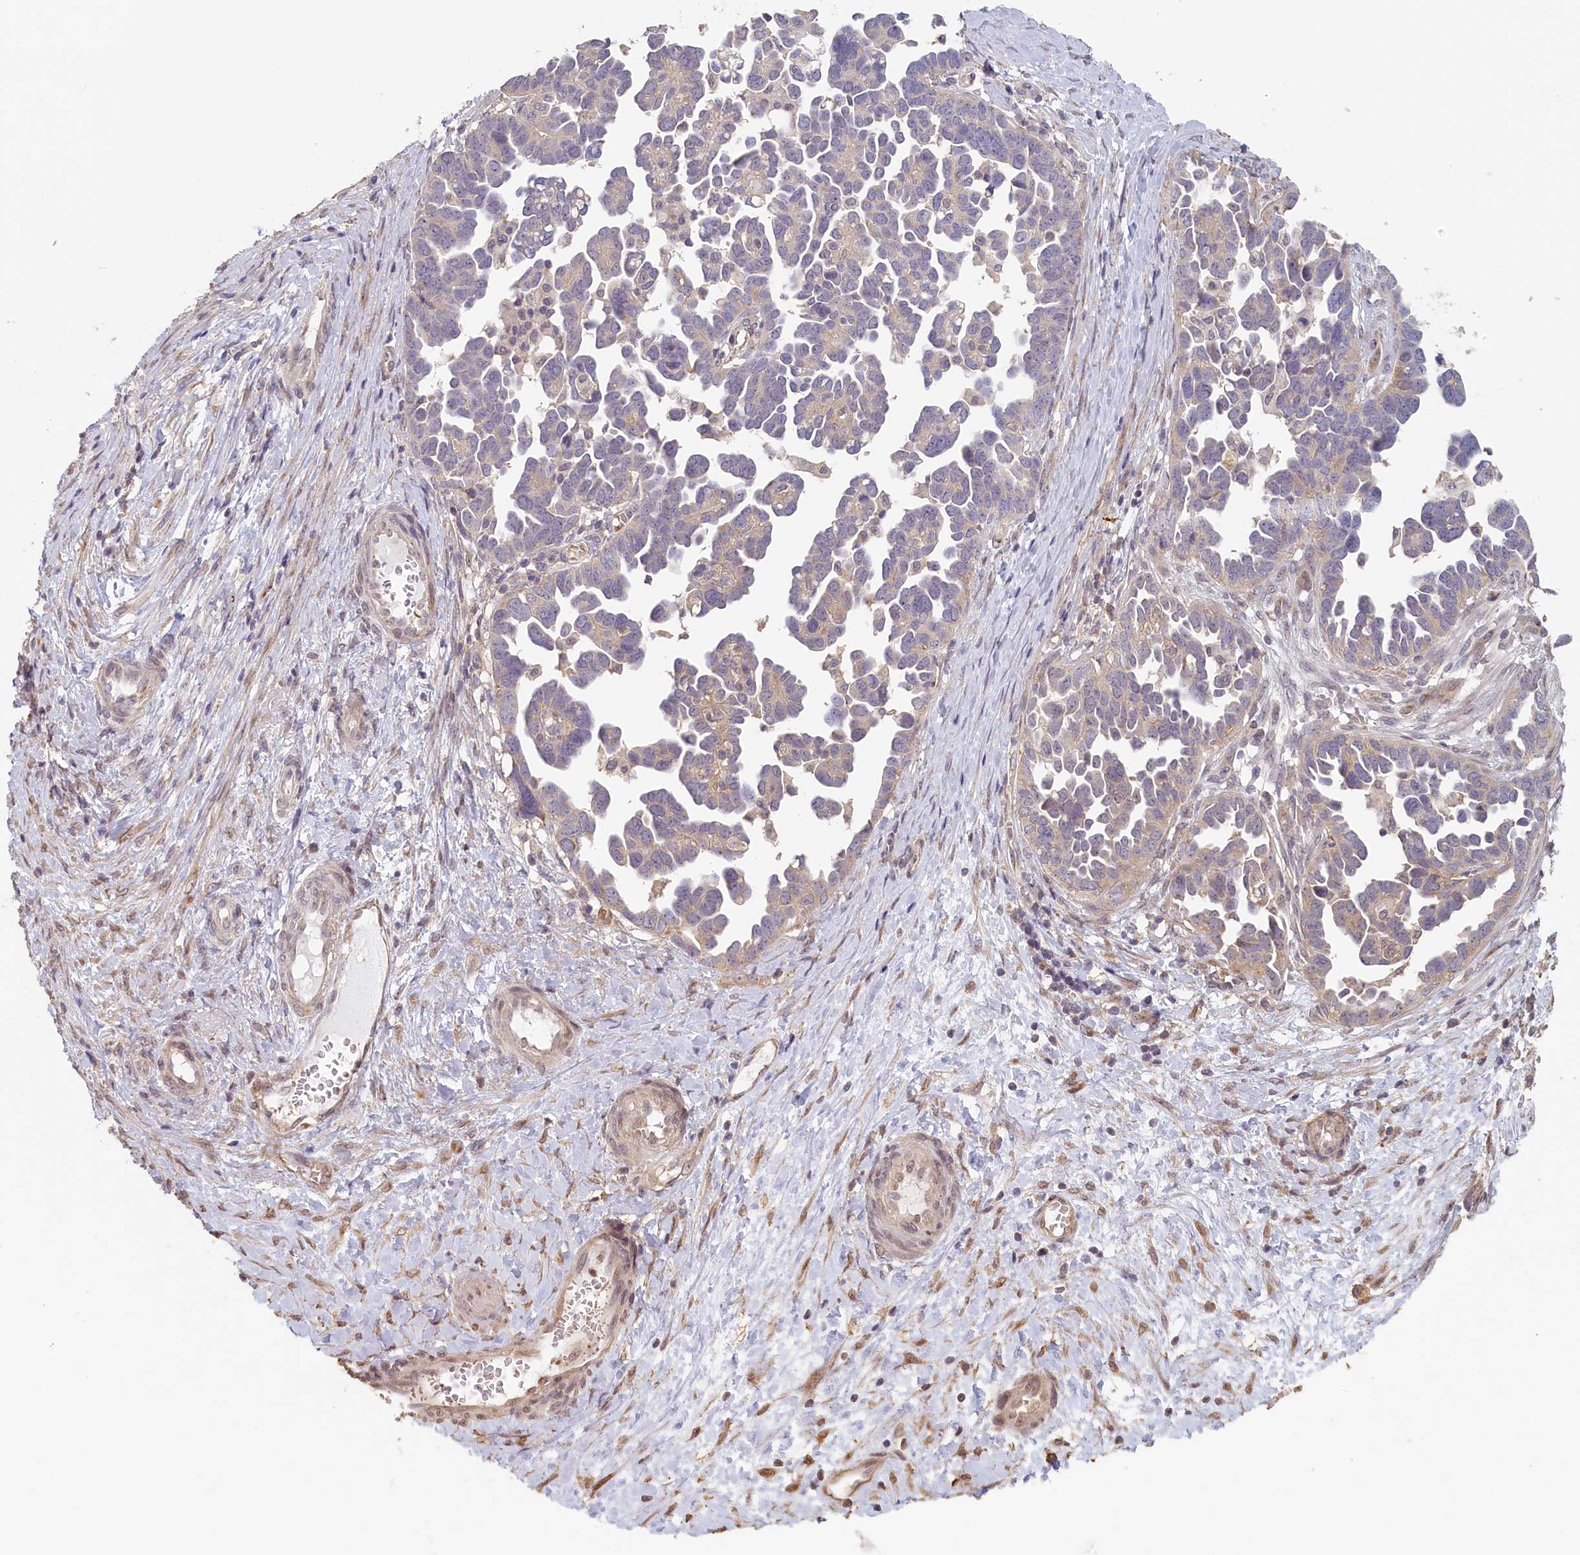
{"staining": {"intensity": "negative", "quantity": "none", "location": "none"}, "tissue": "ovarian cancer", "cell_type": "Tumor cells", "image_type": "cancer", "snomed": [{"axis": "morphology", "description": "Cystadenocarcinoma, serous, NOS"}, {"axis": "topography", "description": "Ovary"}], "caption": "IHC of ovarian cancer (serous cystadenocarcinoma) exhibits no expression in tumor cells. The staining is performed using DAB brown chromogen with nuclei counter-stained in using hematoxylin.", "gene": "STX16", "patient": {"sex": "female", "age": 54}}